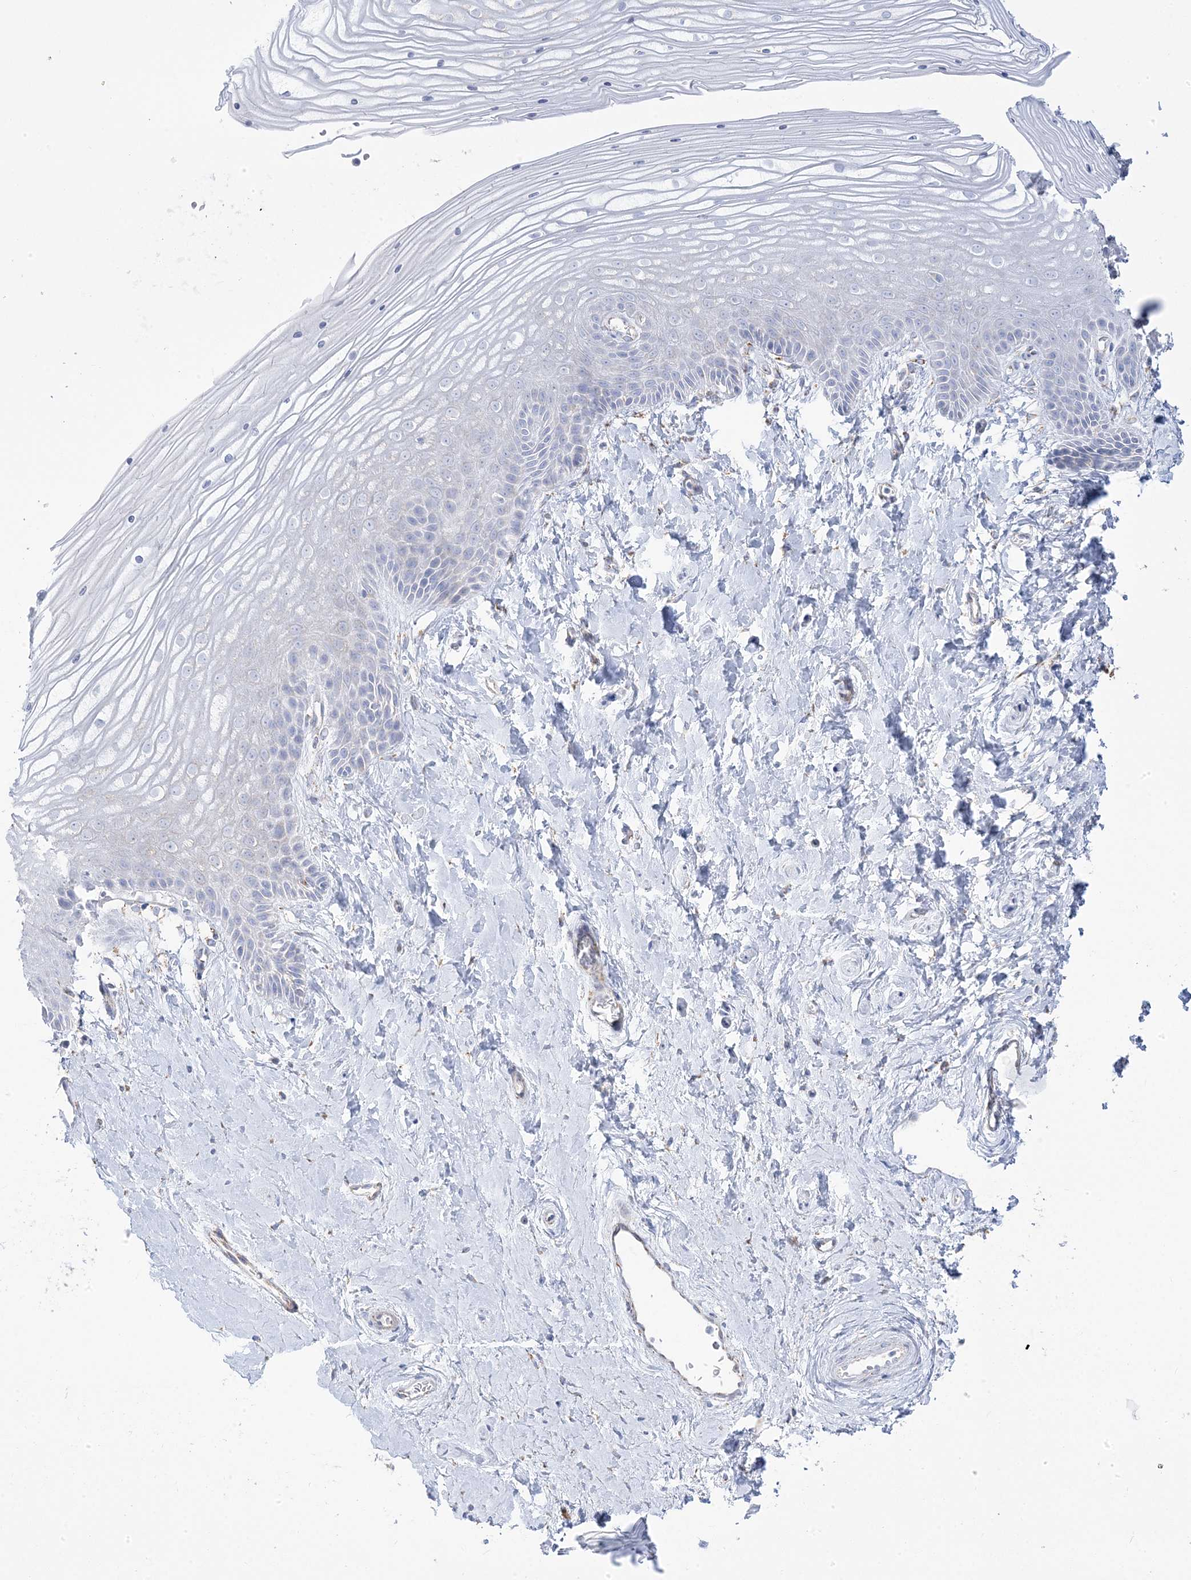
{"staining": {"intensity": "weak", "quantity": "<25%", "location": "cytoplasmic/membranous"}, "tissue": "vagina", "cell_type": "Squamous epithelial cells", "image_type": "normal", "snomed": [{"axis": "morphology", "description": "Normal tissue, NOS"}, {"axis": "topography", "description": "Vagina"}, {"axis": "topography", "description": "Cervix"}], "caption": "DAB (3,3'-diaminobenzidine) immunohistochemical staining of normal vagina exhibits no significant expression in squamous epithelial cells. (Immunohistochemistry, brightfield microscopy, high magnification).", "gene": "PCCB", "patient": {"sex": "female", "age": 40}}